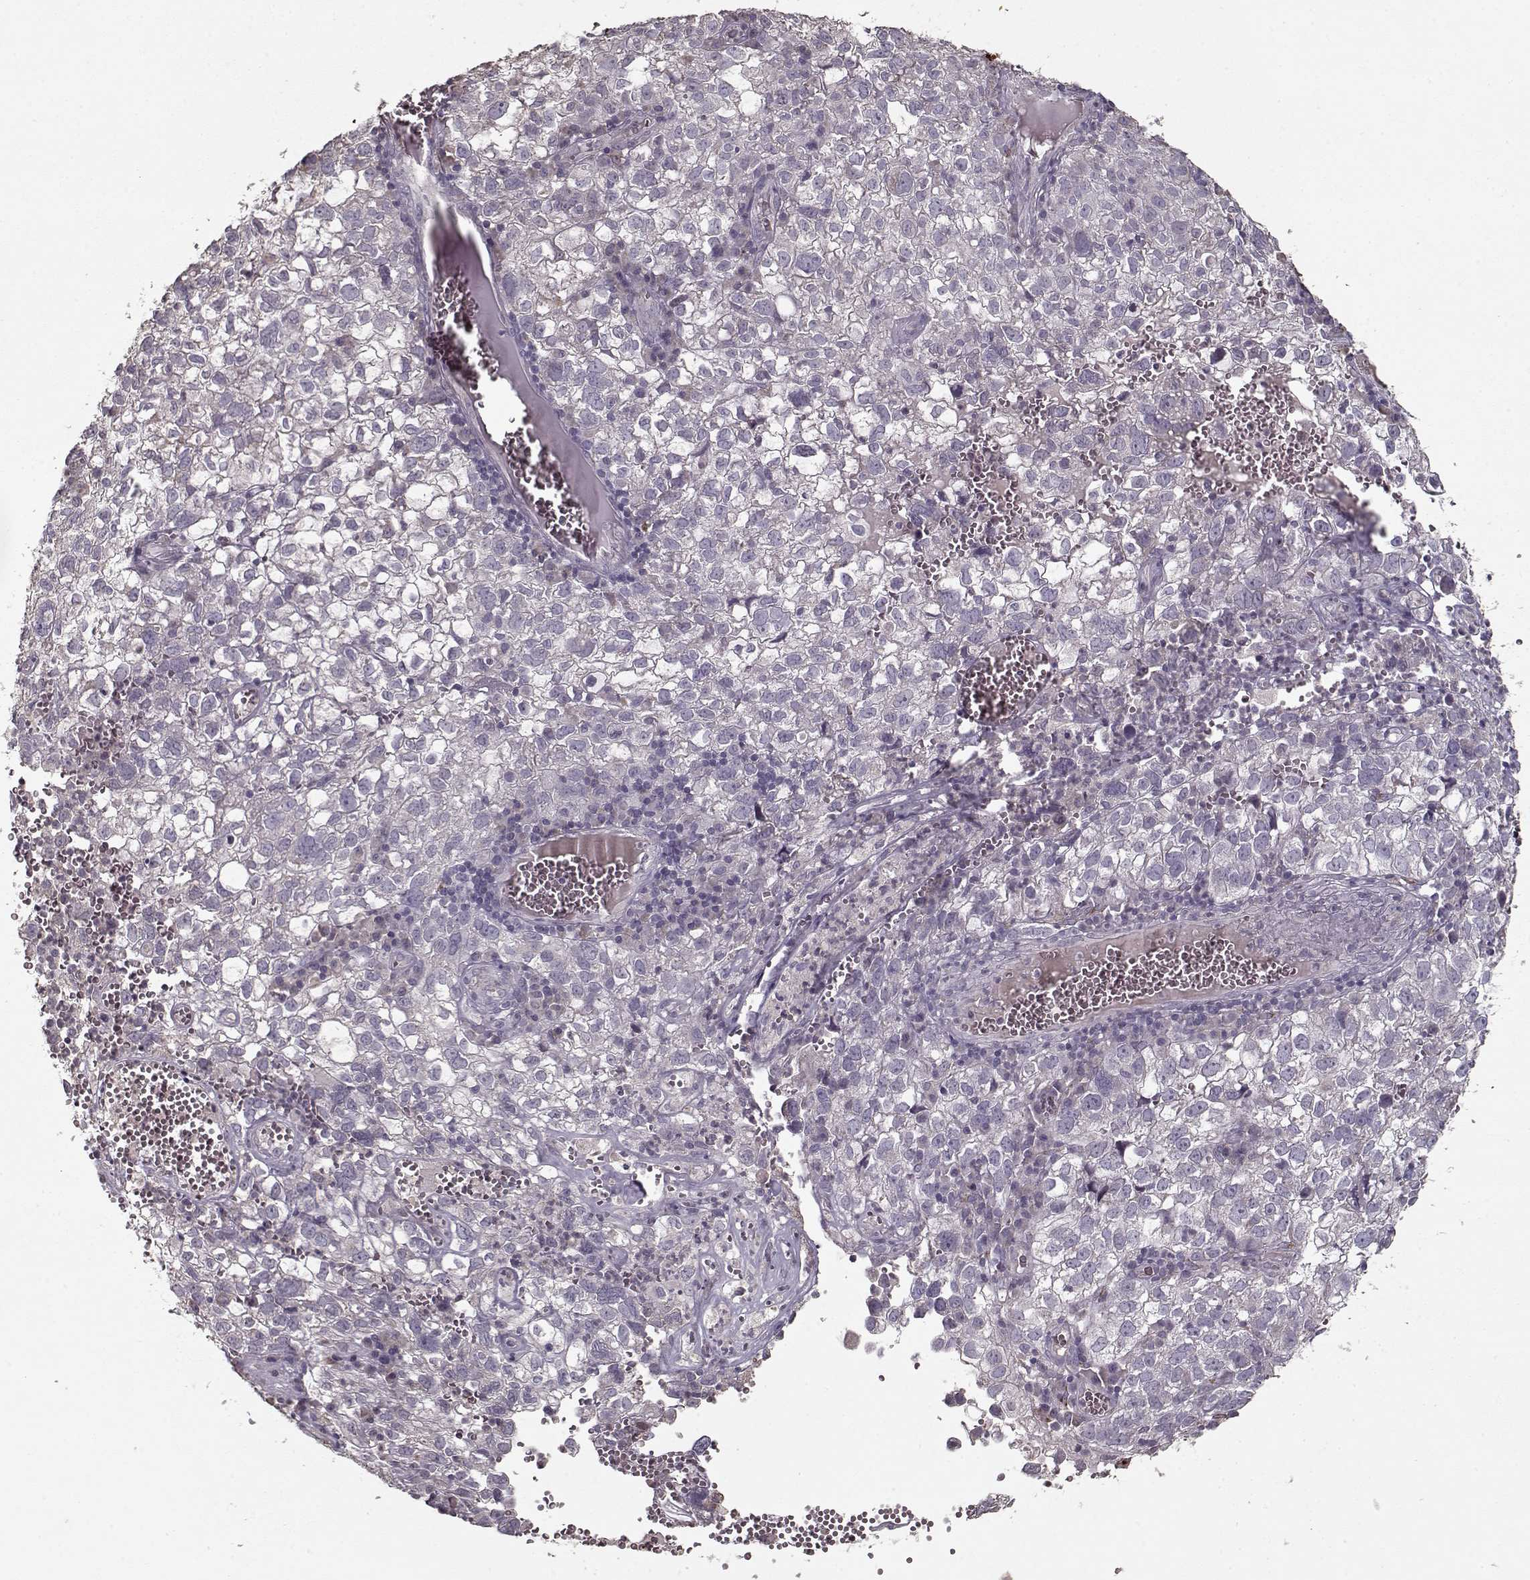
{"staining": {"intensity": "negative", "quantity": "none", "location": "none"}, "tissue": "cervical cancer", "cell_type": "Tumor cells", "image_type": "cancer", "snomed": [{"axis": "morphology", "description": "Squamous cell carcinoma, NOS"}, {"axis": "topography", "description": "Cervix"}], "caption": "This is an immunohistochemistry image of cervical cancer. There is no positivity in tumor cells.", "gene": "LAMA2", "patient": {"sex": "female", "age": 55}}